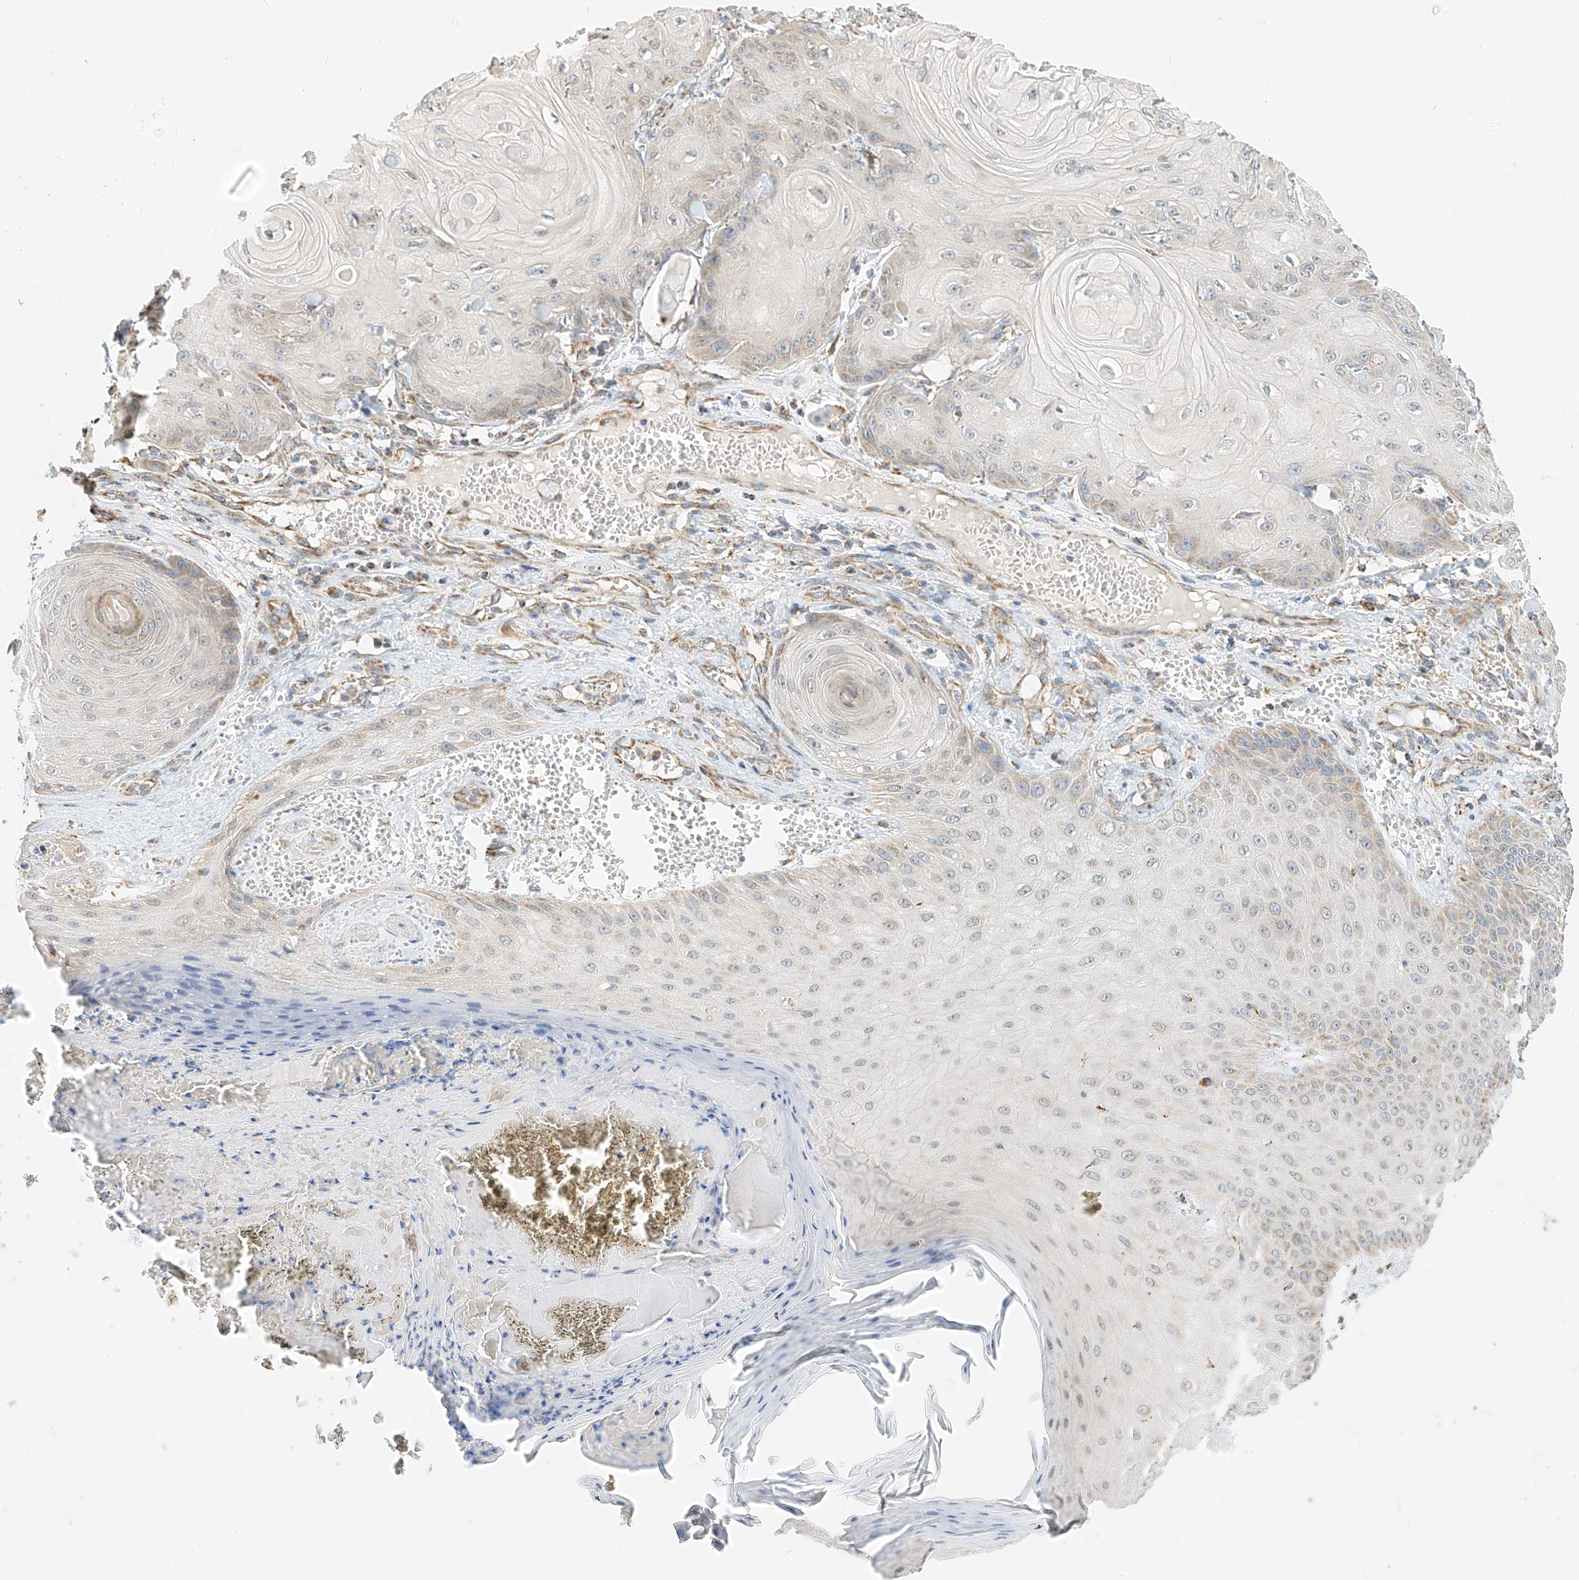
{"staining": {"intensity": "weak", "quantity": "<25%", "location": "cytoplasmic/membranous"}, "tissue": "skin cancer", "cell_type": "Tumor cells", "image_type": "cancer", "snomed": [{"axis": "morphology", "description": "Squamous cell carcinoma, NOS"}, {"axis": "topography", "description": "Skin"}], "caption": "Protein analysis of skin squamous cell carcinoma demonstrates no significant staining in tumor cells.", "gene": "YIPF7", "patient": {"sex": "male", "age": 74}}